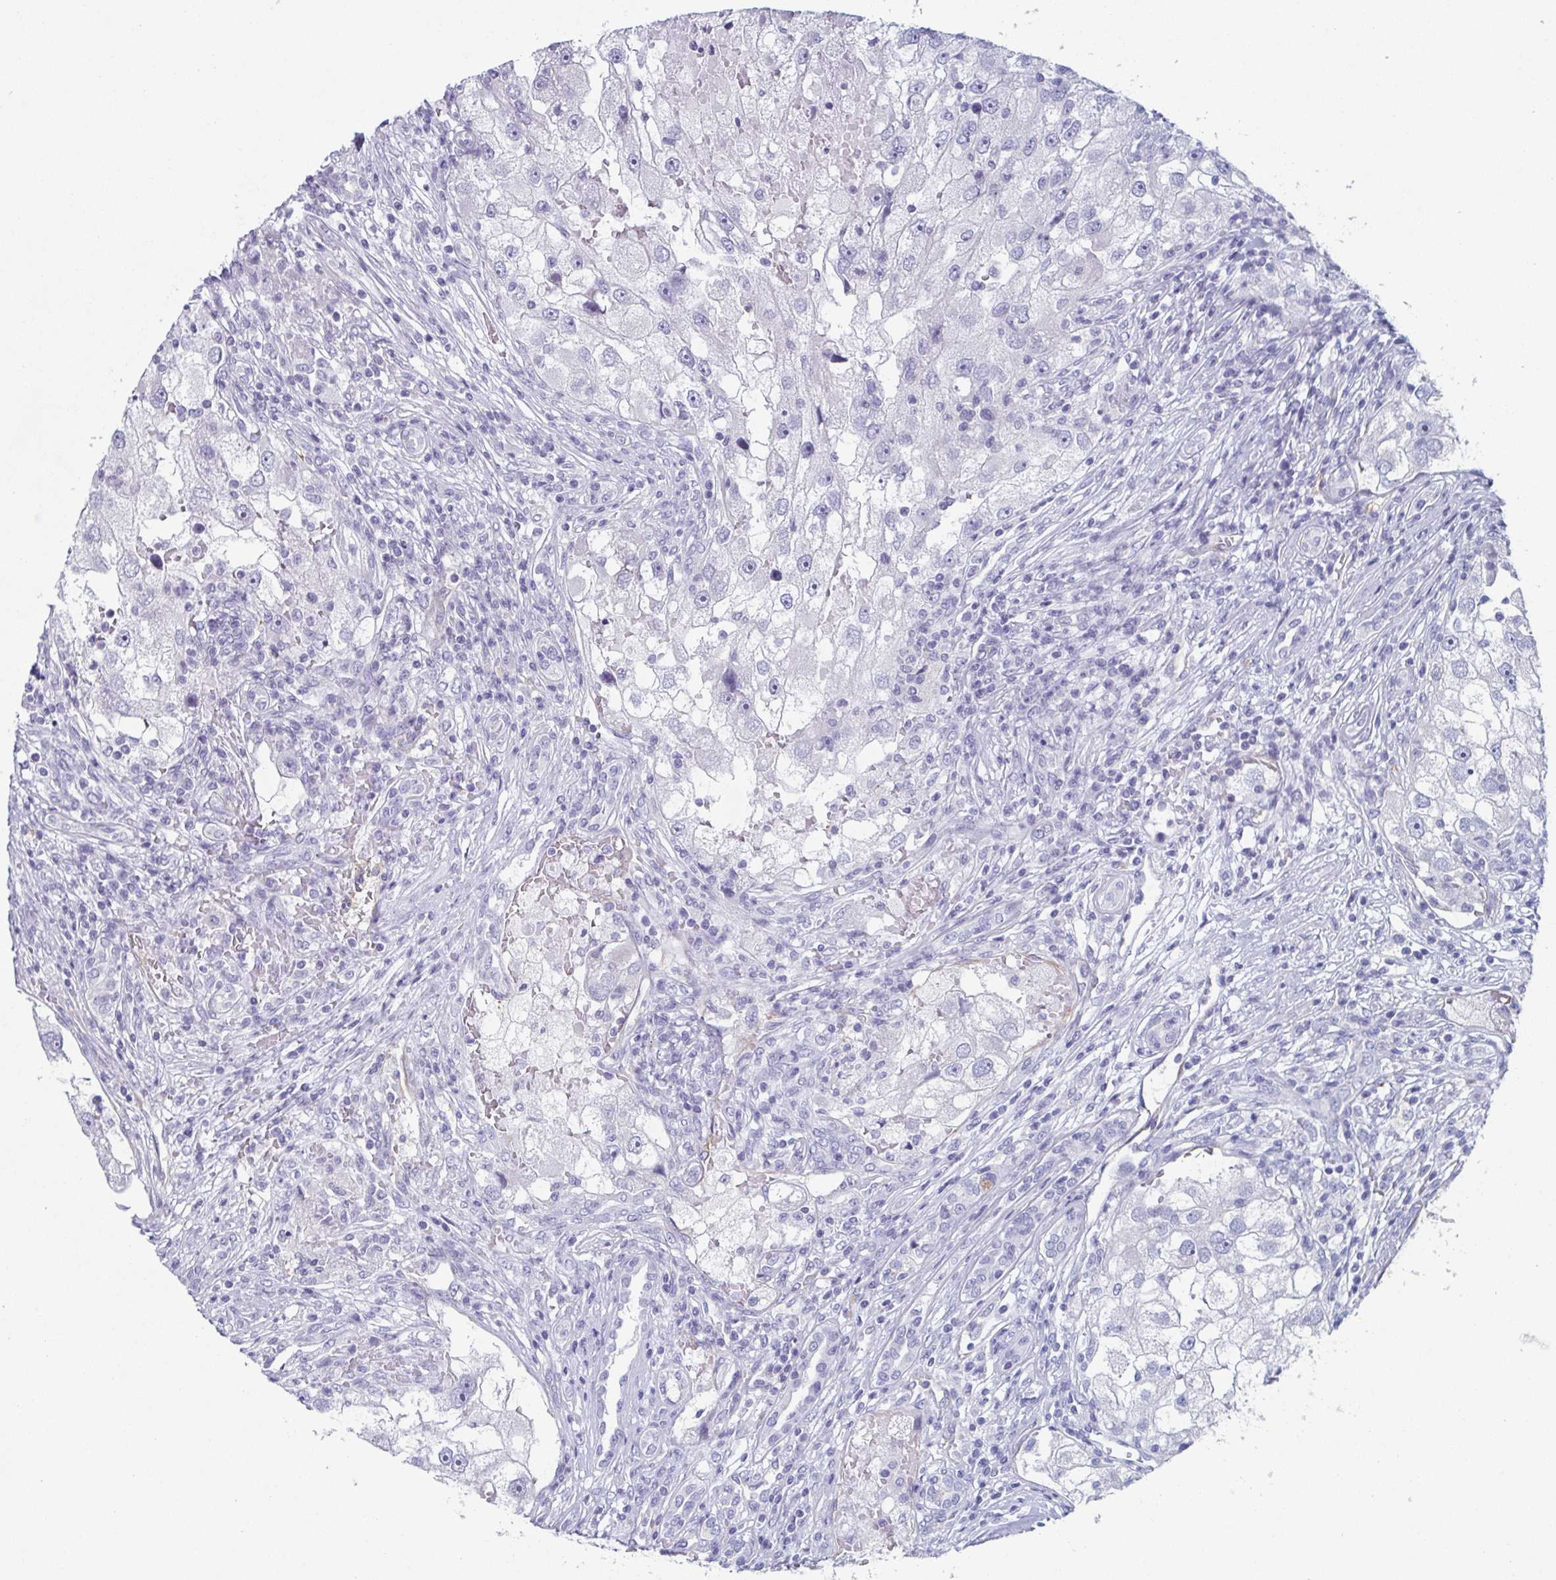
{"staining": {"intensity": "negative", "quantity": "none", "location": "none"}, "tissue": "renal cancer", "cell_type": "Tumor cells", "image_type": "cancer", "snomed": [{"axis": "morphology", "description": "Adenocarcinoma, NOS"}, {"axis": "topography", "description": "Kidney"}], "caption": "Immunohistochemical staining of human renal adenocarcinoma displays no significant staining in tumor cells. (Stains: DAB immunohistochemistry (IHC) with hematoxylin counter stain, Microscopy: brightfield microscopy at high magnification).", "gene": "LYRM2", "patient": {"sex": "male", "age": 63}}